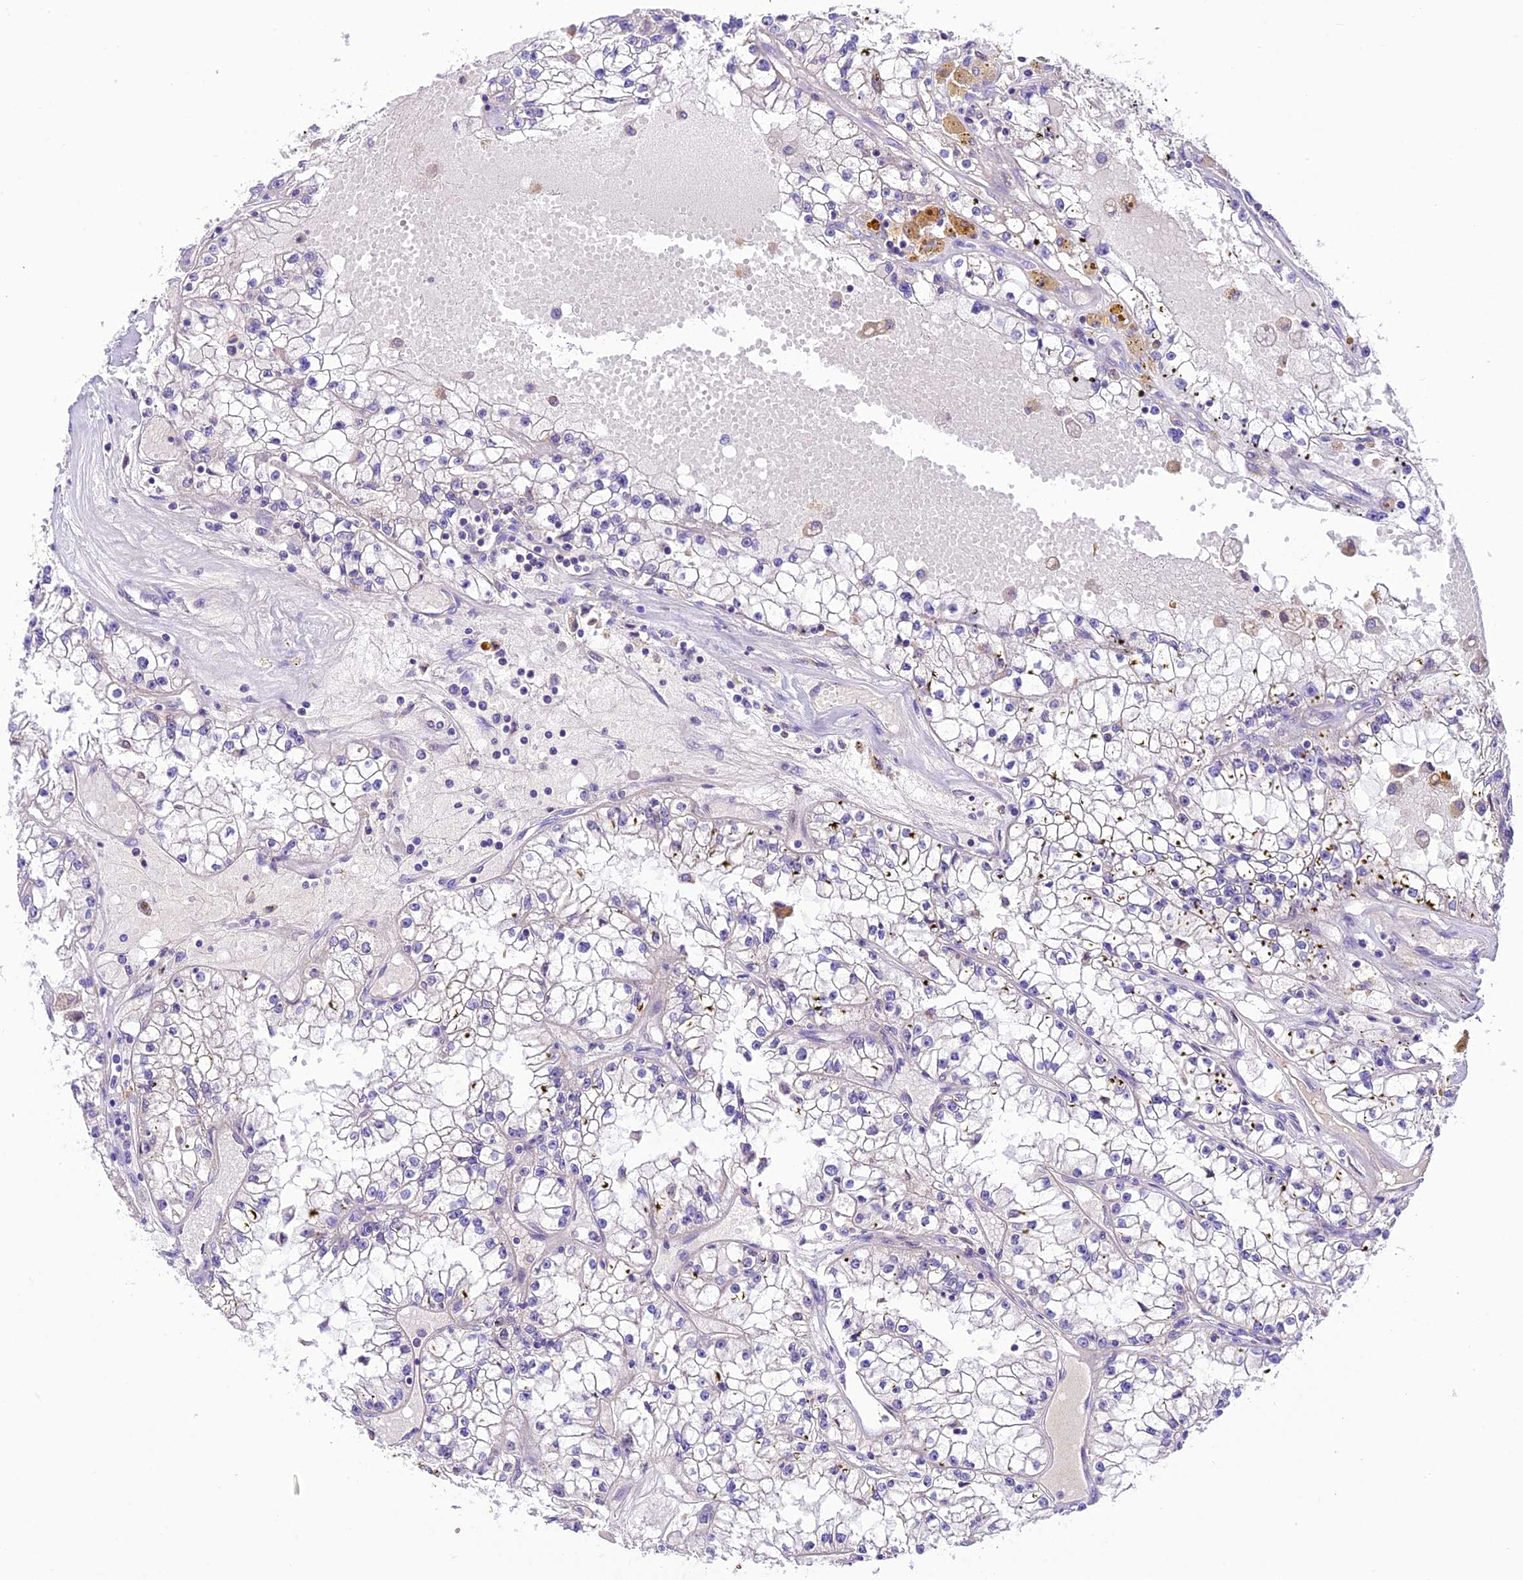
{"staining": {"intensity": "negative", "quantity": "none", "location": "none"}, "tissue": "renal cancer", "cell_type": "Tumor cells", "image_type": "cancer", "snomed": [{"axis": "morphology", "description": "Adenocarcinoma, NOS"}, {"axis": "topography", "description": "Kidney"}], "caption": "The IHC image has no significant positivity in tumor cells of renal cancer (adenocarcinoma) tissue.", "gene": "SHKBP1", "patient": {"sex": "male", "age": 56}}